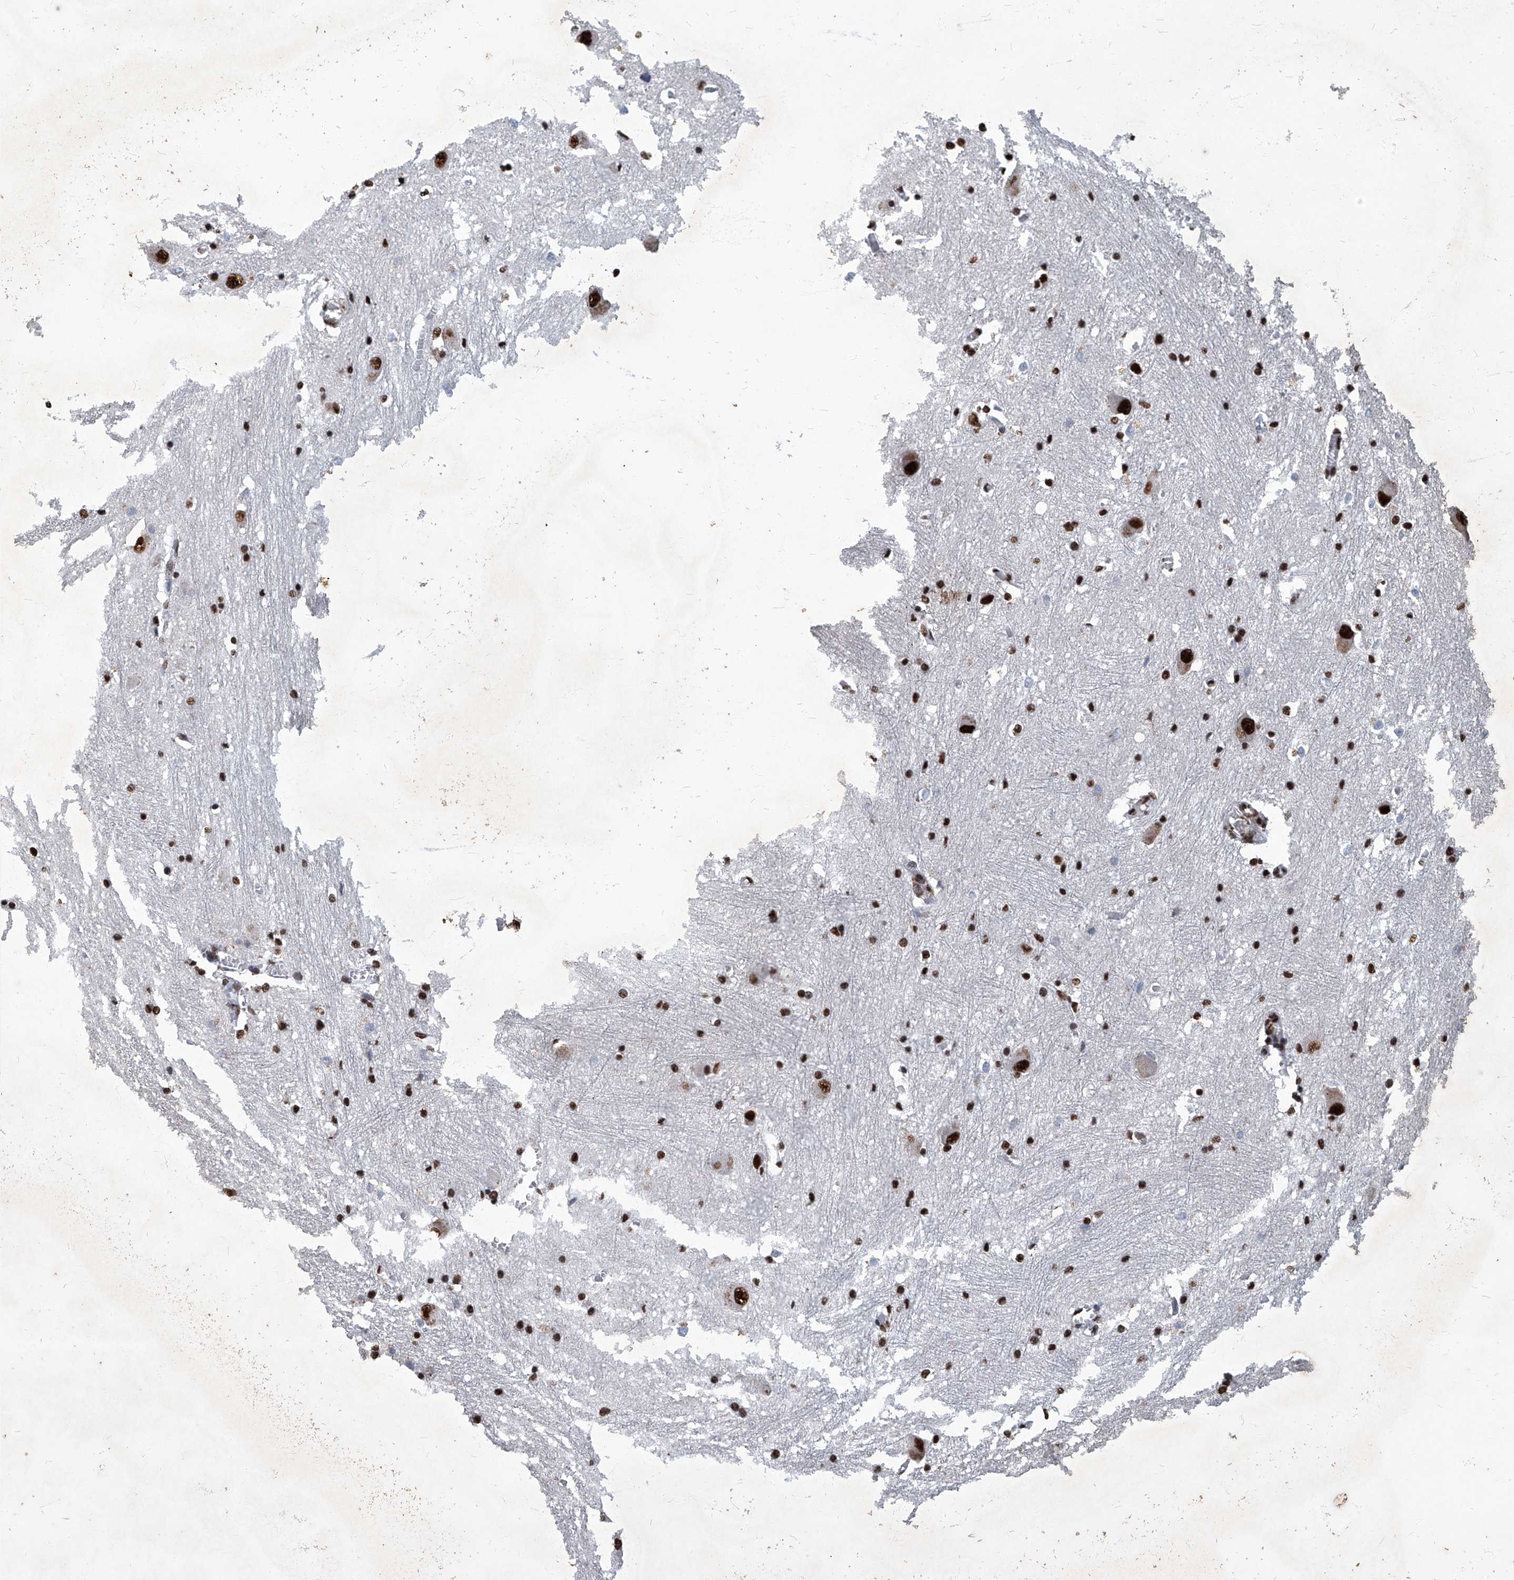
{"staining": {"intensity": "strong", "quantity": "25%-75%", "location": "nuclear"}, "tissue": "caudate", "cell_type": "Glial cells", "image_type": "normal", "snomed": [{"axis": "morphology", "description": "Normal tissue, NOS"}, {"axis": "topography", "description": "Lateral ventricle wall"}], "caption": "This is an image of IHC staining of unremarkable caudate, which shows strong staining in the nuclear of glial cells.", "gene": "HBP1", "patient": {"sex": "male", "age": 37}}